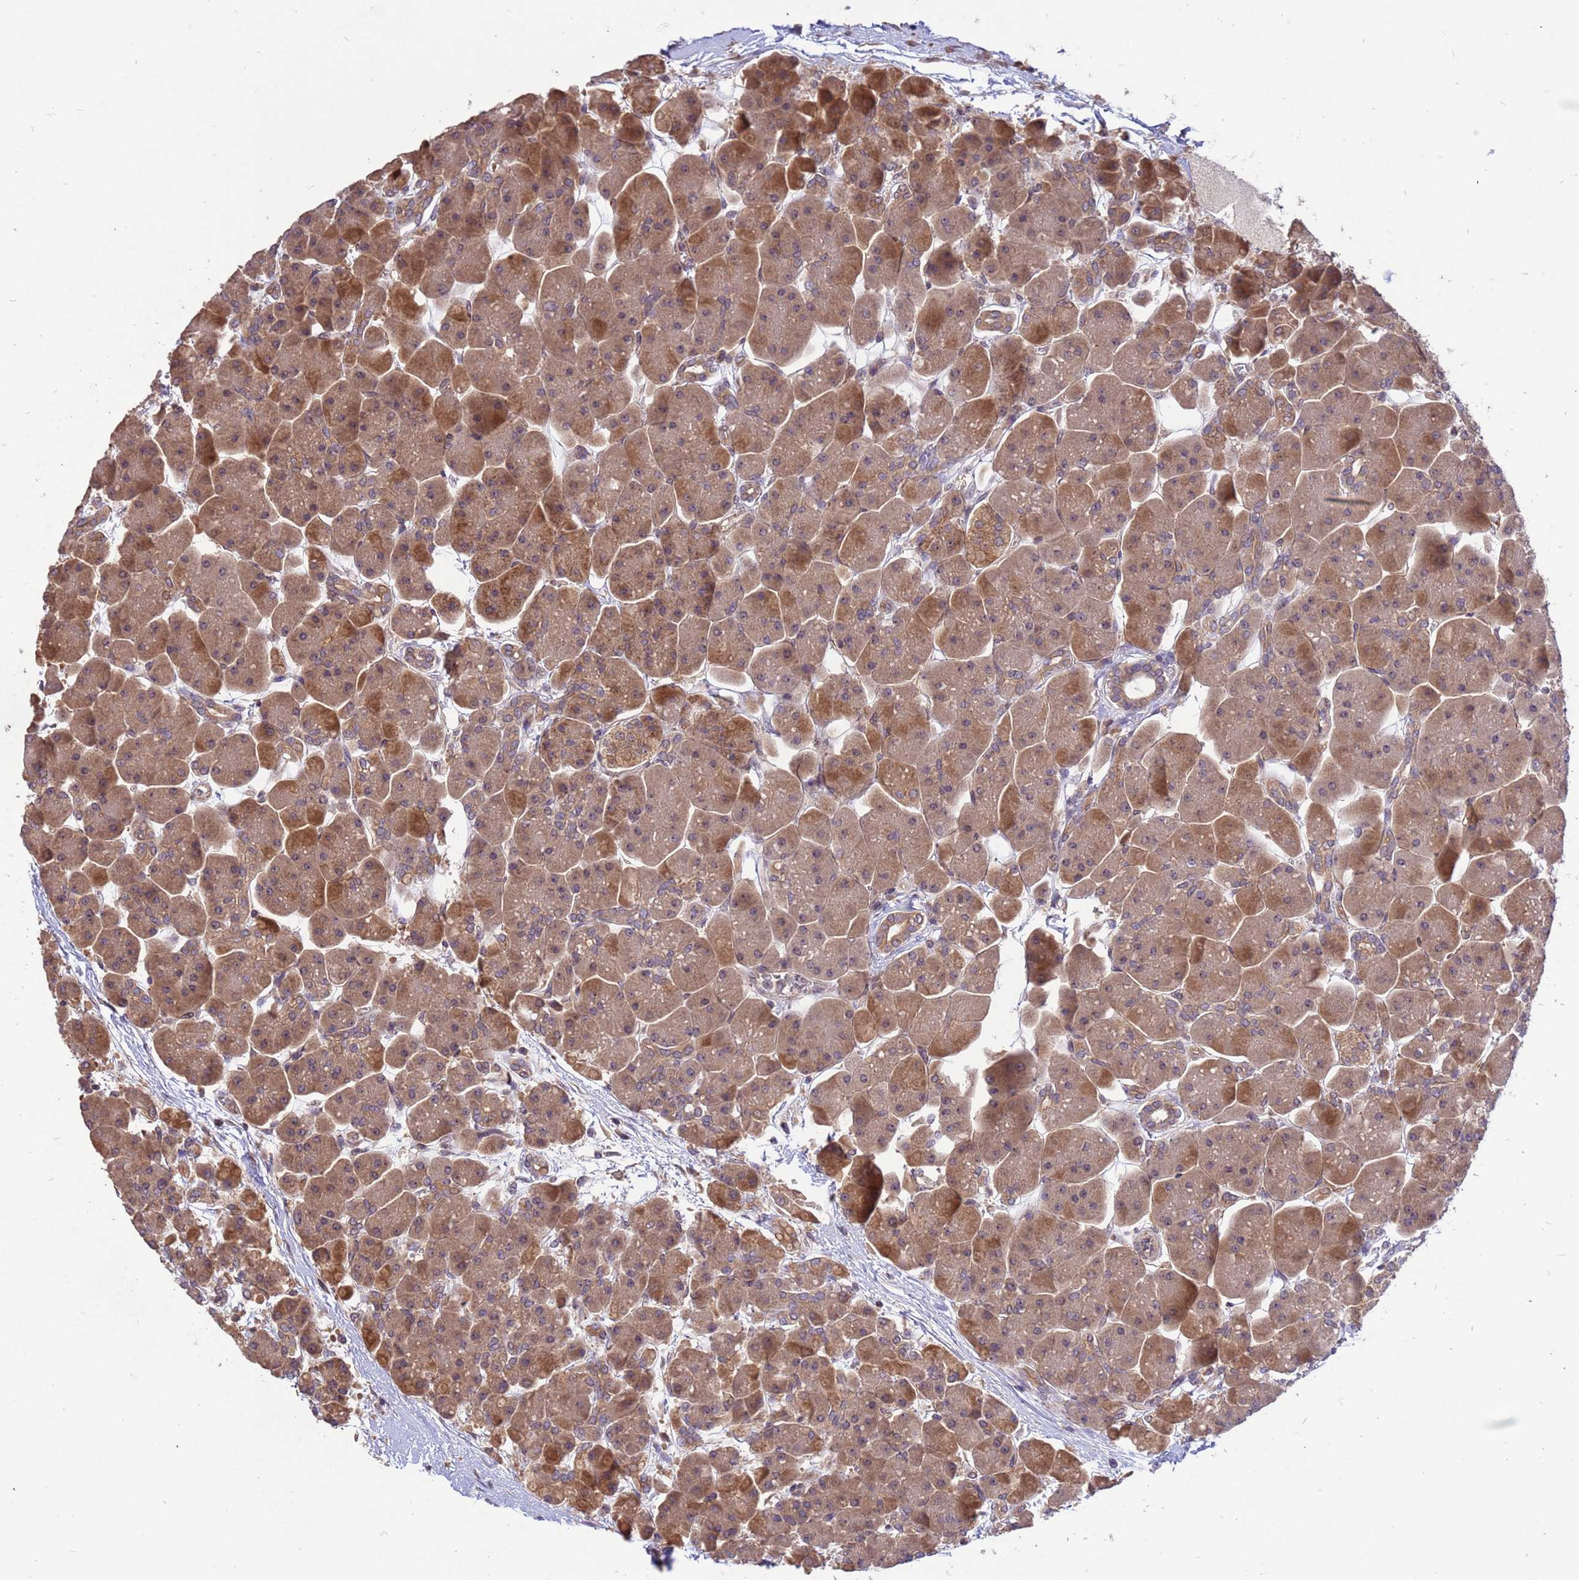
{"staining": {"intensity": "moderate", "quantity": ">75%", "location": "cytoplasmic/membranous"}, "tissue": "pancreas", "cell_type": "Exocrine glandular cells", "image_type": "normal", "snomed": [{"axis": "morphology", "description": "Normal tissue, NOS"}, {"axis": "topography", "description": "Pancreas"}], "caption": "High-power microscopy captured an immunohistochemistry (IHC) micrograph of normal pancreas, revealing moderate cytoplasmic/membranous expression in approximately >75% of exocrine glandular cells.", "gene": "PPP2CA", "patient": {"sex": "male", "age": 66}}